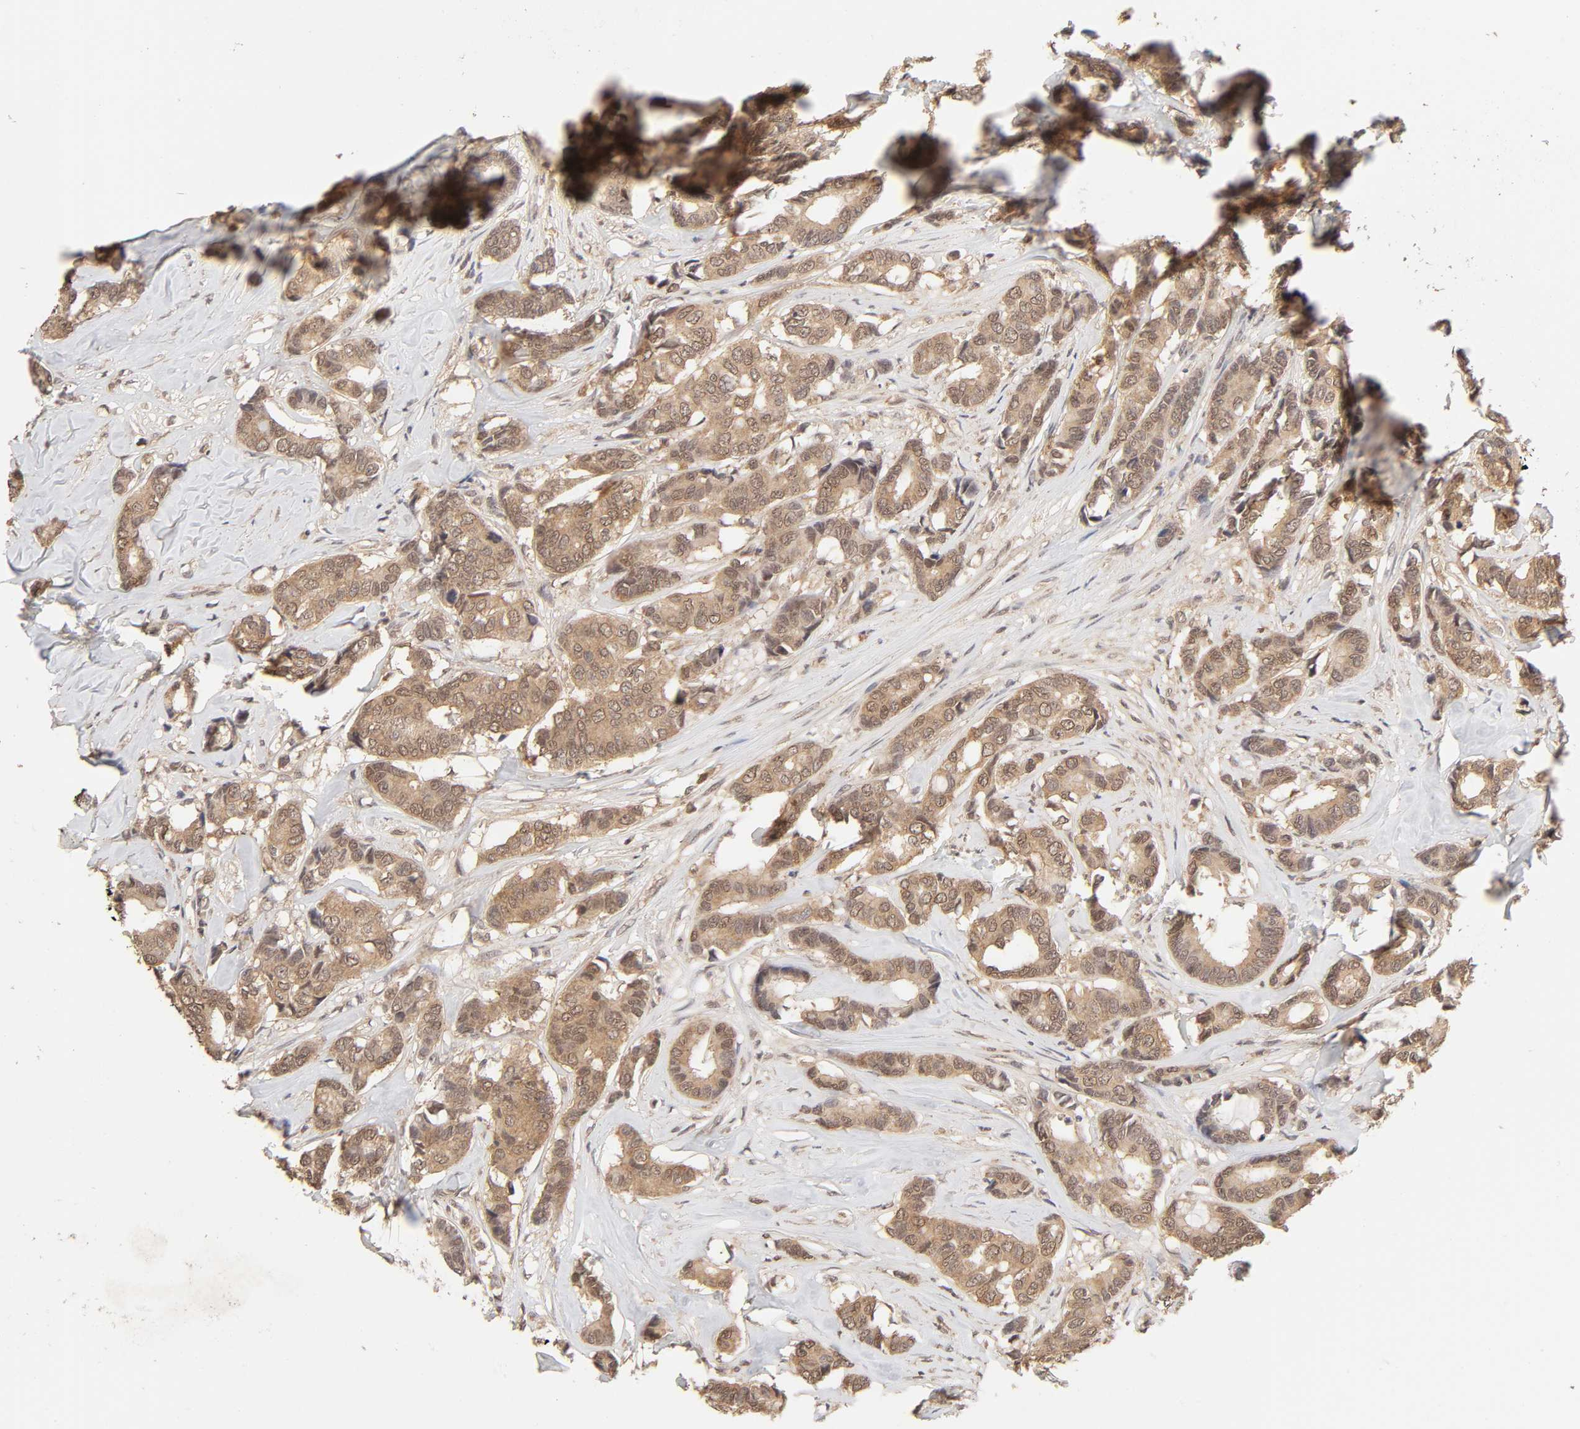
{"staining": {"intensity": "moderate", "quantity": ">75%", "location": "cytoplasmic/membranous"}, "tissue": "breast cancer", "cell_type": "Tumor cells", "image_type": "cancer", "snomed": [{"axis": "morphology", "description": "Duct carcinoma"}, {"axis": "topography", "description": "Breast"}], "caption": "High-magnification brightfield microscopy of breast invasive ductal carcinoma stained with DAB (brown) and counterstained with hematoxylin (blue). tumor cells exhibit moderate cytoplasmic/membranous positivity is seen in about>75% of cells.", "gene": "MAPK1", "patient": {"sex": "female", "age": 87}}